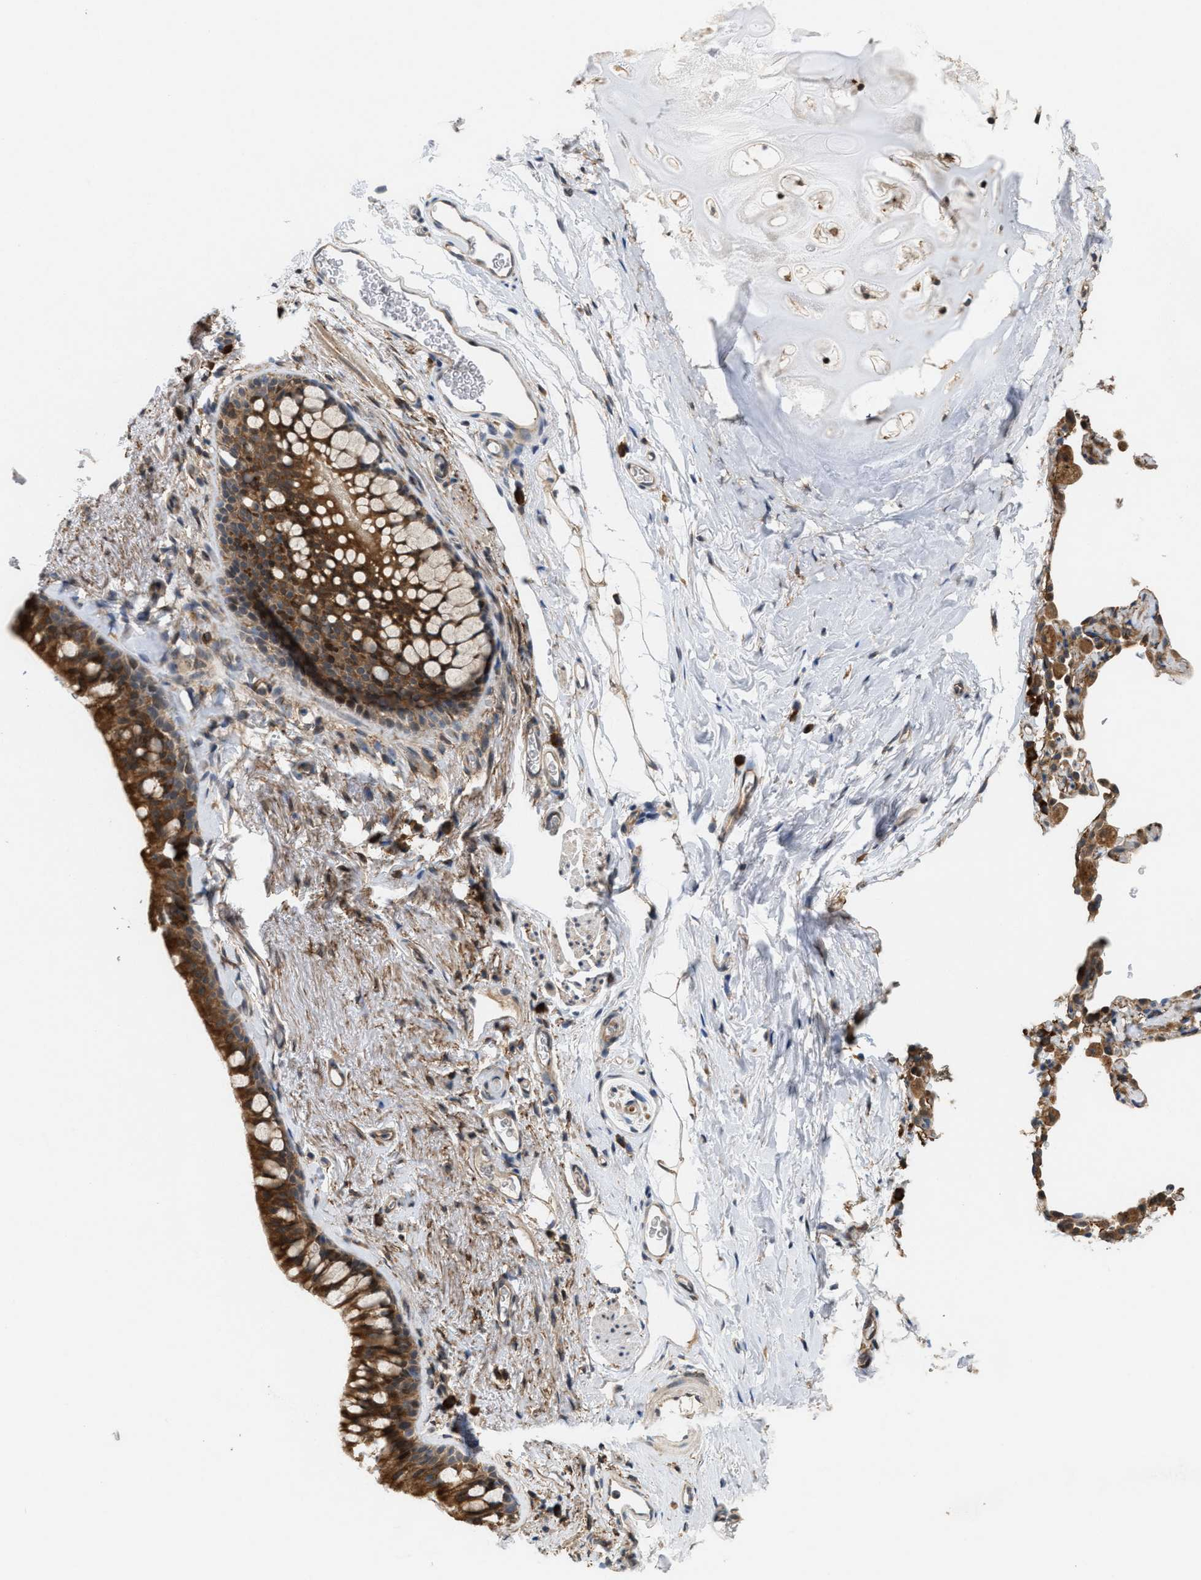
{"staining": {"intensity": "strong", "quantity": ">75%", "location": "cytoplasmic/membranous"}, "tissue": "bronchus", "cell_type": "Respiratory epithelial cells", "image_type": "normal", "snomed": [{"axis": "morphology", "description": "Normal tissue, NOS"}, {"axis": "topography", "description": "Cartilage tissue"}, {"axis": "topography", "description": "Bronchus"}], "caption": "IHC image of normal human bronchus stained for a protein (brown), which demonstrates high levels of strong cytoplasmic/membranous positivity in approximately >75% of respiratory epithelial cells.", "gene": "MFSD6", "patient": {"sex": "female", "age": 53}}